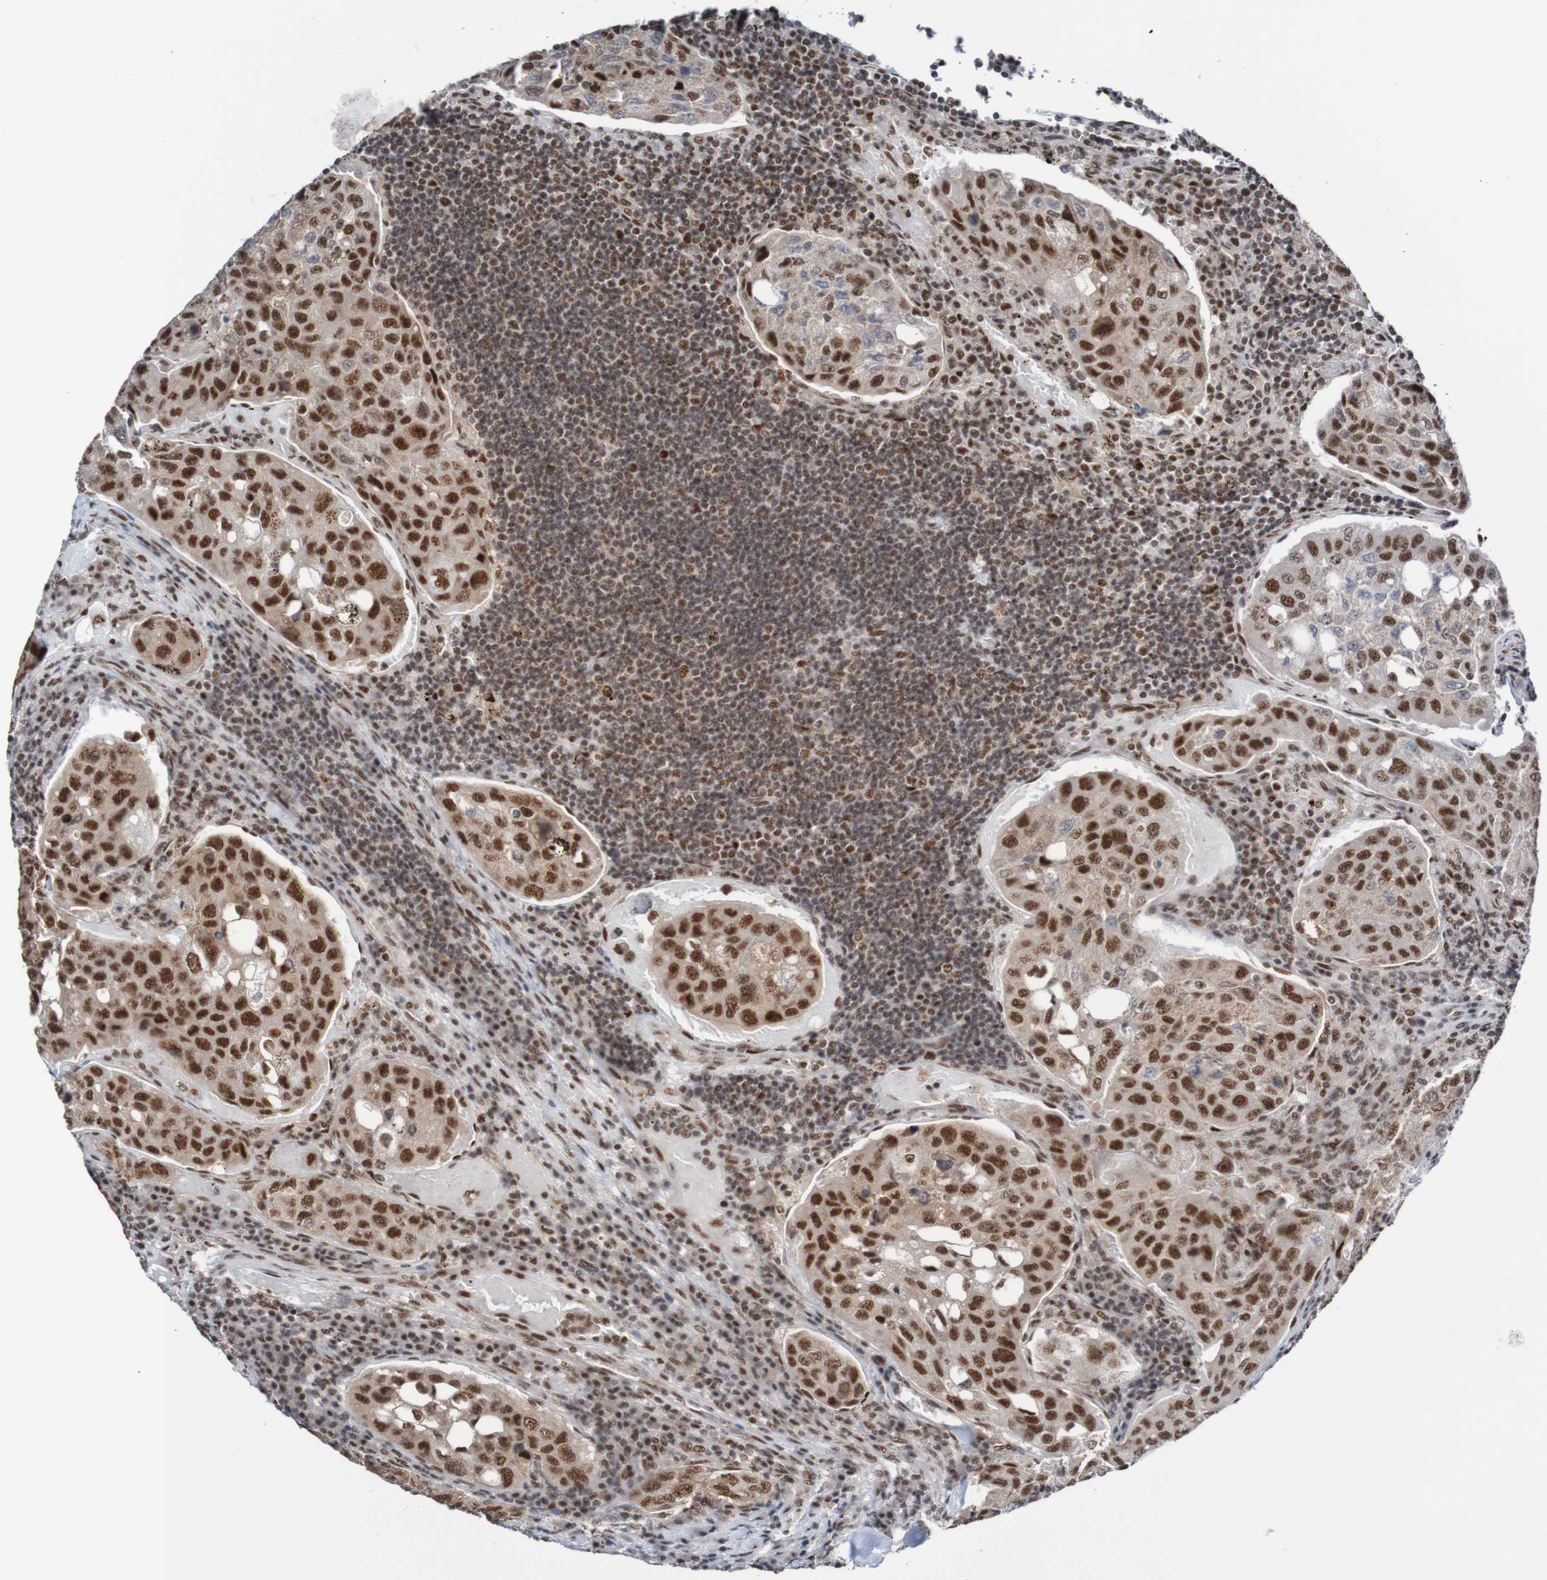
{"staining": {"intensity": "strong", "quantity": ">75%", "location": "nuclear"}, "tissue": "urothelial cancer", "cell_type": "Tumor cells", "image_type": "cancer", "snomed": [{"axis": "morphology", "description": "Urothelial carcinoma, High grade"}, {"axis": "topography", "description": "Lymph node"}, {"axis": "topography", "description": "Urinary bladder"}], "caption": "Strong nuclear expression is seen in approximately >75% of tumor cells in urothelial carcinoma (high-grade).", "gene": "CDC5L", "patient": {"sex": "male", "age": 51}}